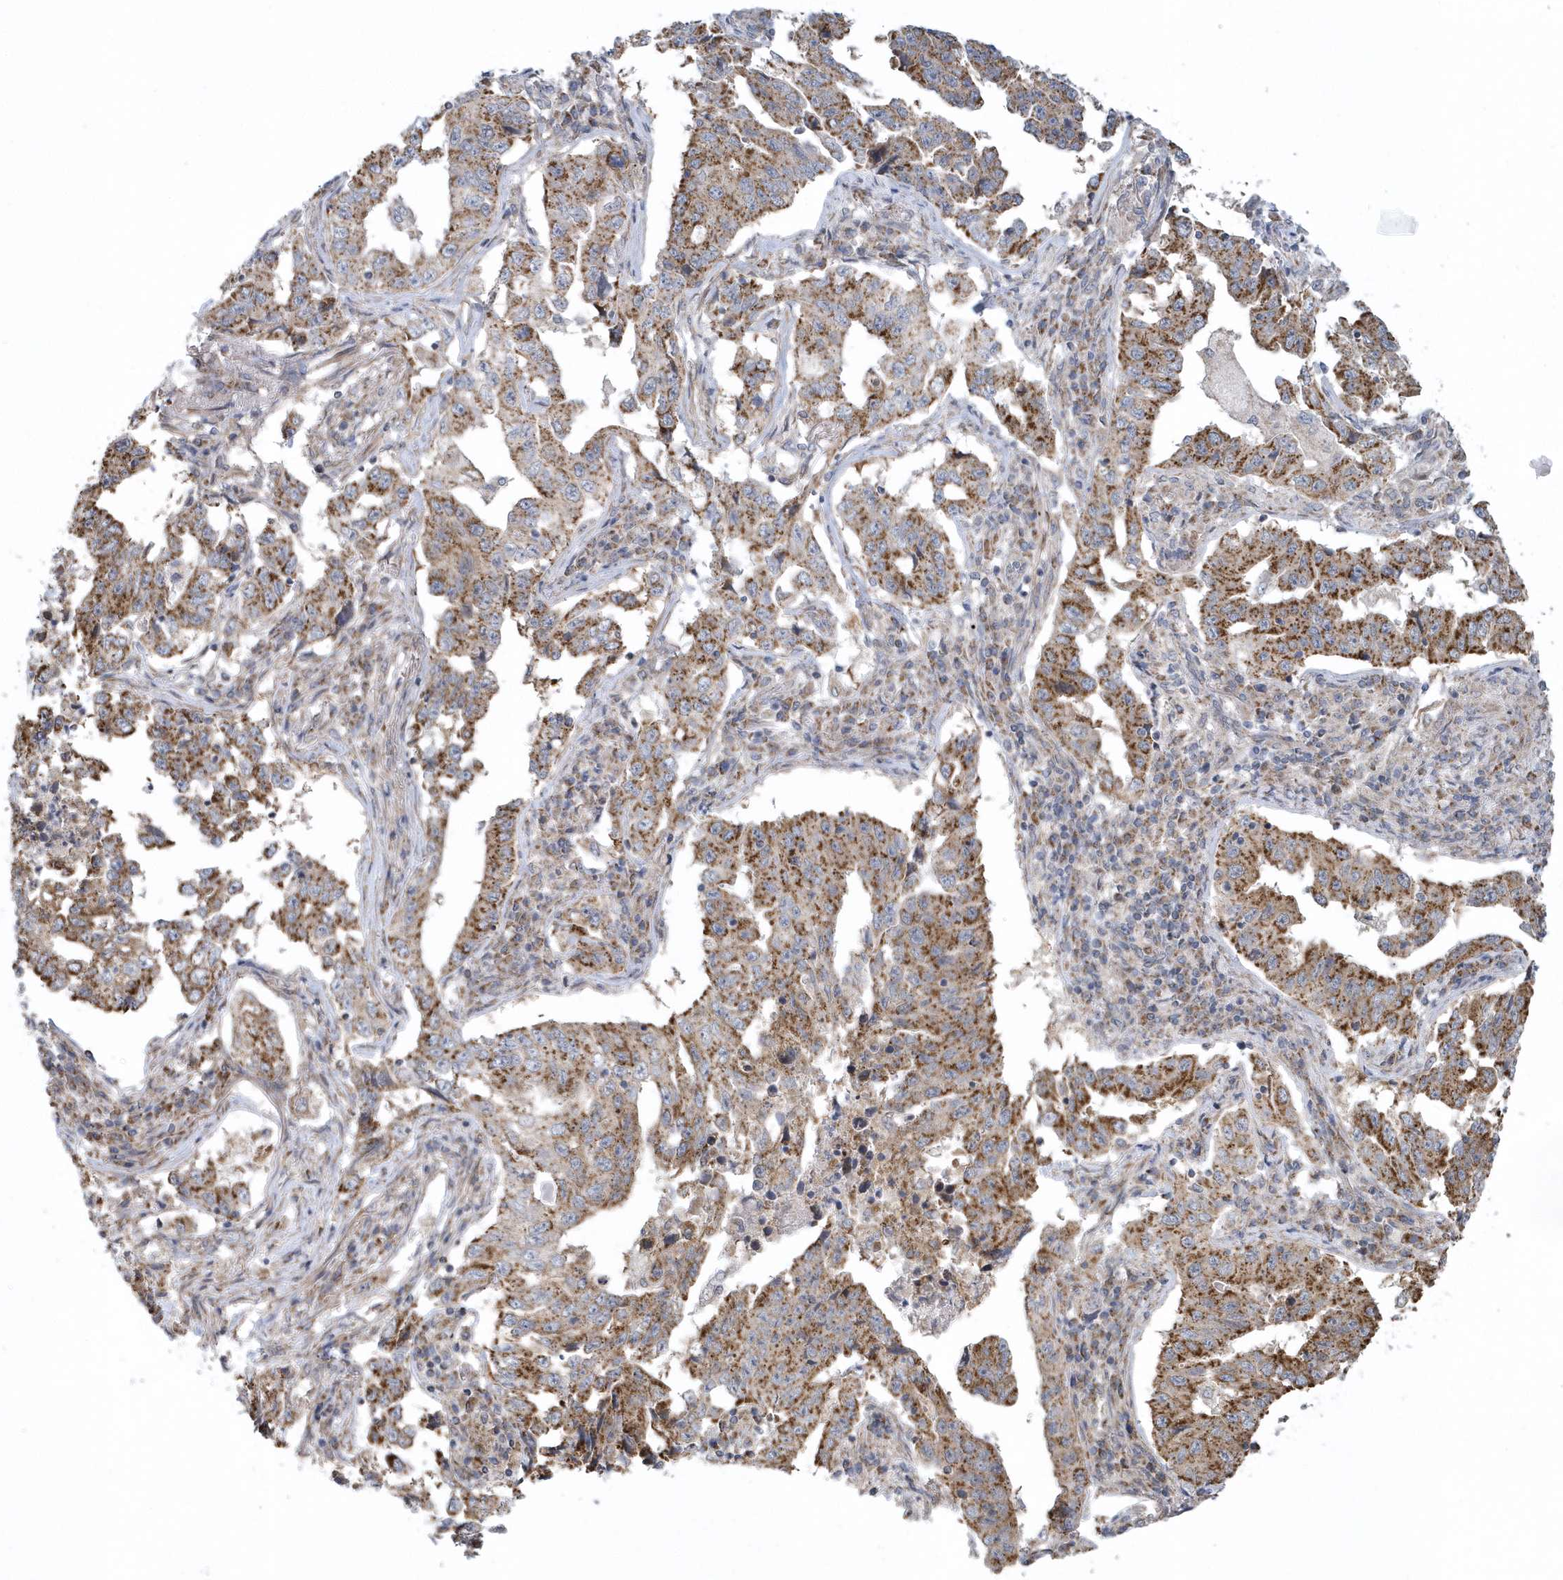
{"staining": {"intensity": "strong", "quantity": ">75%", "location": "cytoplasmic/membranous"}, "tissue": "lung cancer", "cell_type": "Tumor cells", "image_type": "cancer", "snomed": [{"axis": "morphology", "description": "Adenocarcinoma, NOS"}, {"axis": "topography", "description": "Lung"}], "caption": "A brown stain labels strong cytoplasmic/membranous positivity of a protein in lung cancer (adenocarcinoma) tumor cells.", "gene": "SLX9", "patient": {"sex": "female", "age": 51}}